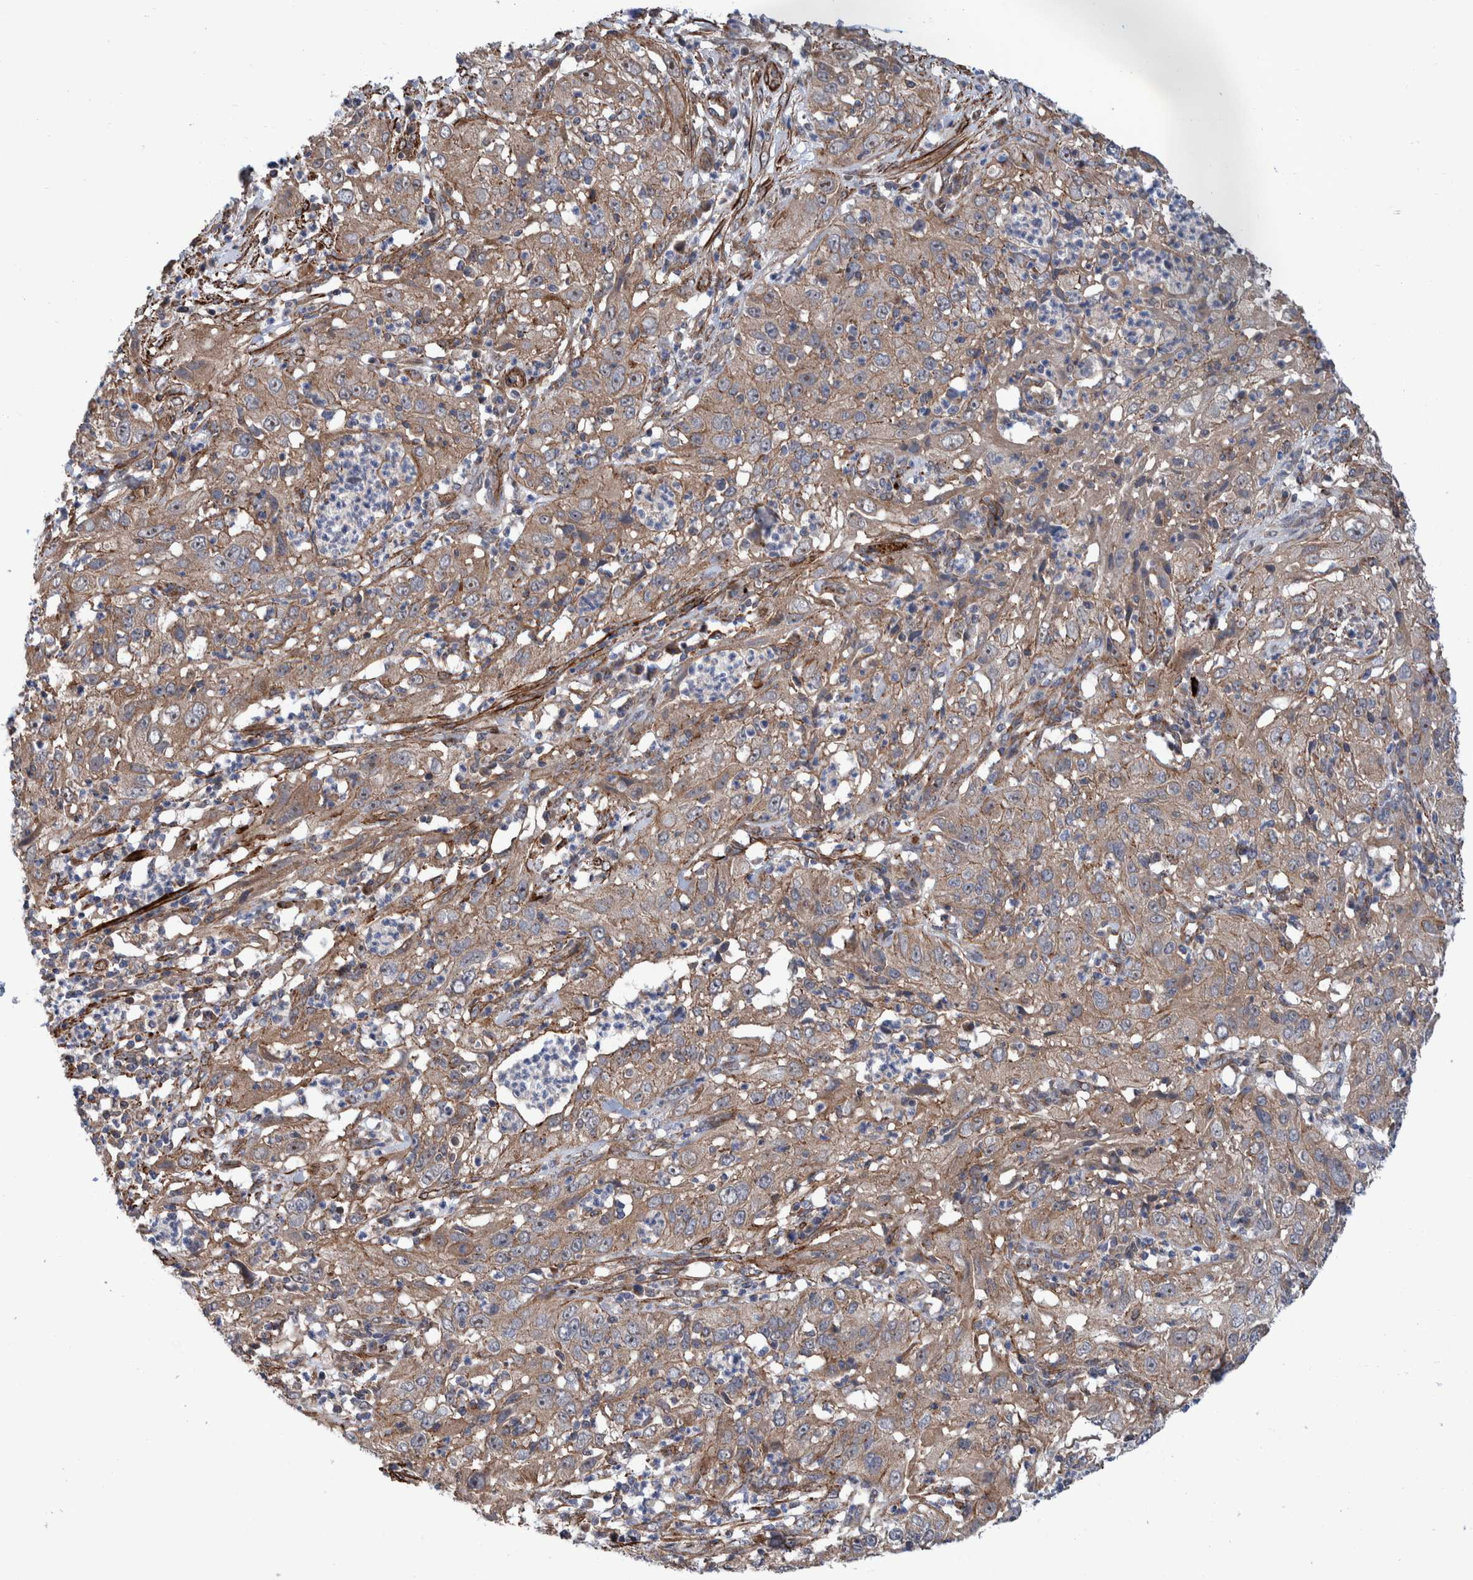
{"staining": {"intensity": "weak", "quantity": ">75%", "location": "cytoplasmic/membranous"}, "tissue": "cervical cancer", "cell_type": "Tumor cells", "image_type": "cancer", "snomed": [{"axis": "morphology", "description": "Squamous cell carcinoma, NOS"}, {"axis": "topography", "description": "Cervix"}], "caption": "Immunohistochemistry (DAB) staining of cervical cancer displays weak cytoplasmic/membranous protein positivity in approximately >75% of tumor cells.", "gene": "SLC25A10", "patient": {"sex": "female", "age": 32}}